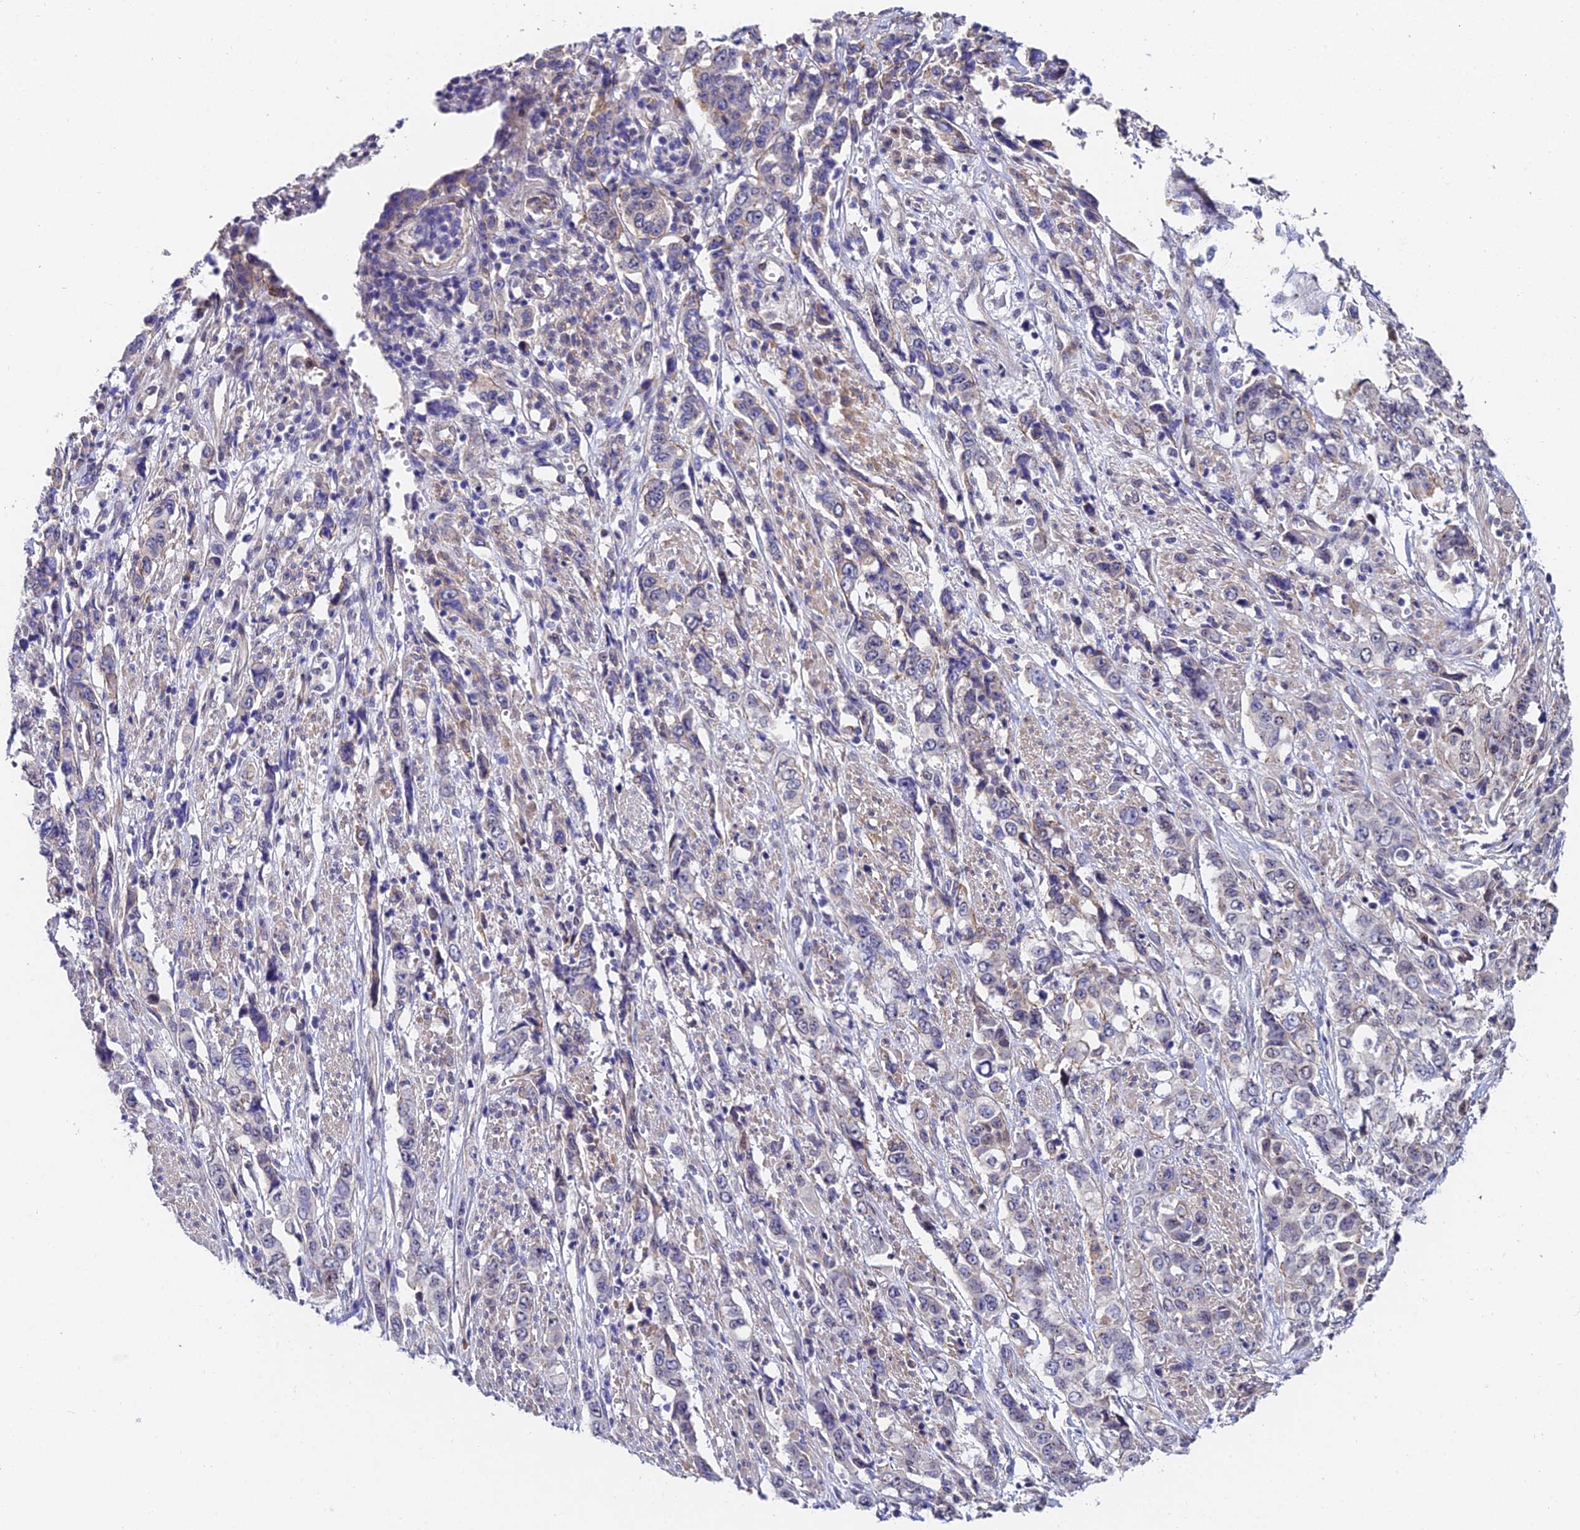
{"staining": {"intensity": "negative", "quantity": "none", "location": "none"}, "tissue": "stomach cancer", "cell_type": "Tumor cells", "image_type": "cancer", "snomed": [{"axis": "morphology", "description": "Adenocarcinoma, NOS"}, {"axis": "topography", "description": "Stomach, upper"}], "caption": "The IHC histopathology image has no significant staining in tumor cells of stomach adenocarcinoma tissue.", "gene": "TRIM24", "patient": {"sex": "male", "age": 62}}